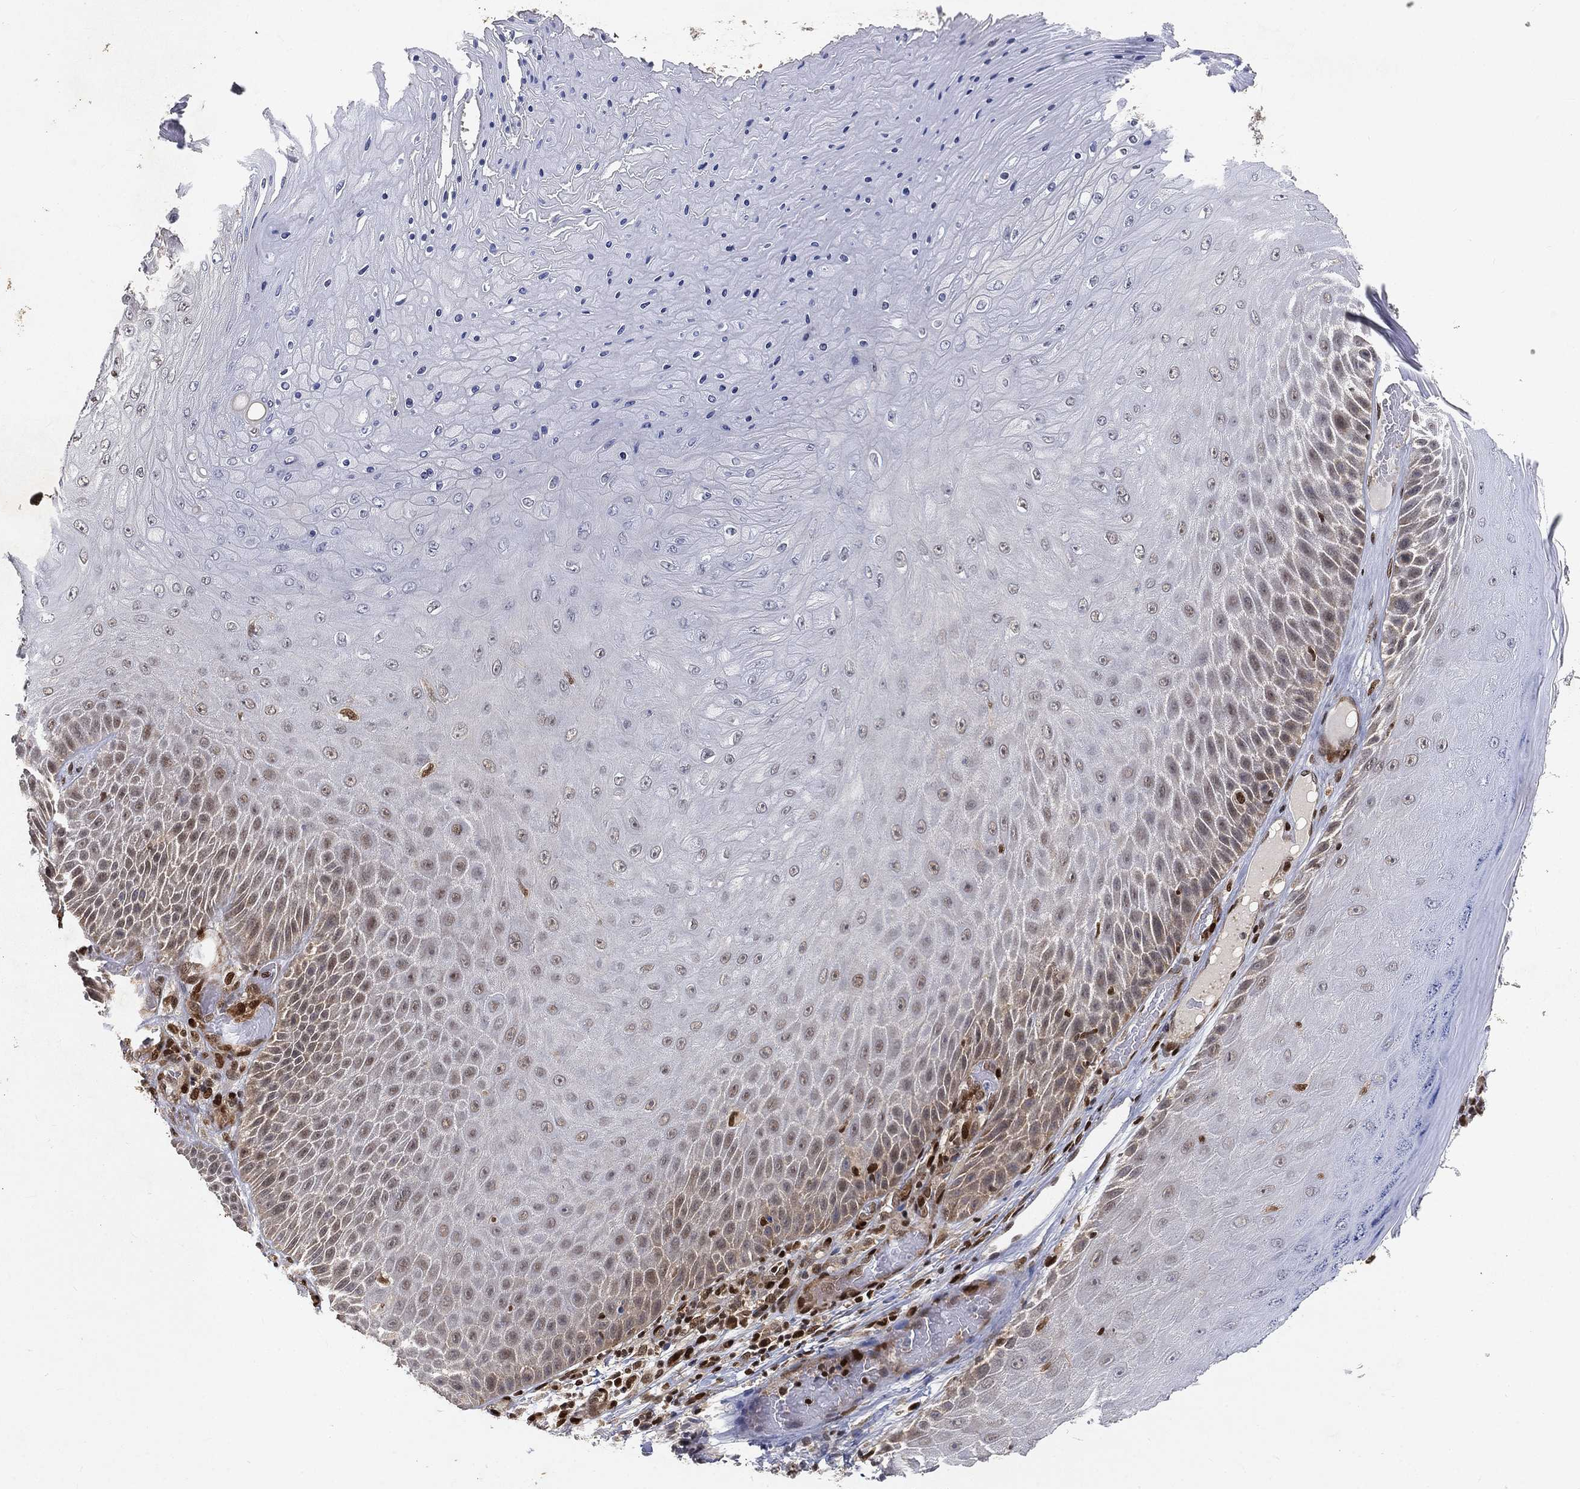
{"staining": {"intensity": "negative", "quantity": "none", "location": "none"}, "tissue": "skin cancer", "cell_type": "Tumor cells", "image_type": "cancer", "snomed": [{"axis": "morphology", "description": "Squamous cell carcinoma, NOS"}, {"axis": "topography", "description": "Skin"}], "caption": "DAB (3,3'-diaminobenzidine) immunohistochemical staining of squamous cell carcinoma (skin) displays no significant expression in tumor cells.", "gene": "CRTC3", "patient": {"sex": "male", "age": 62}}